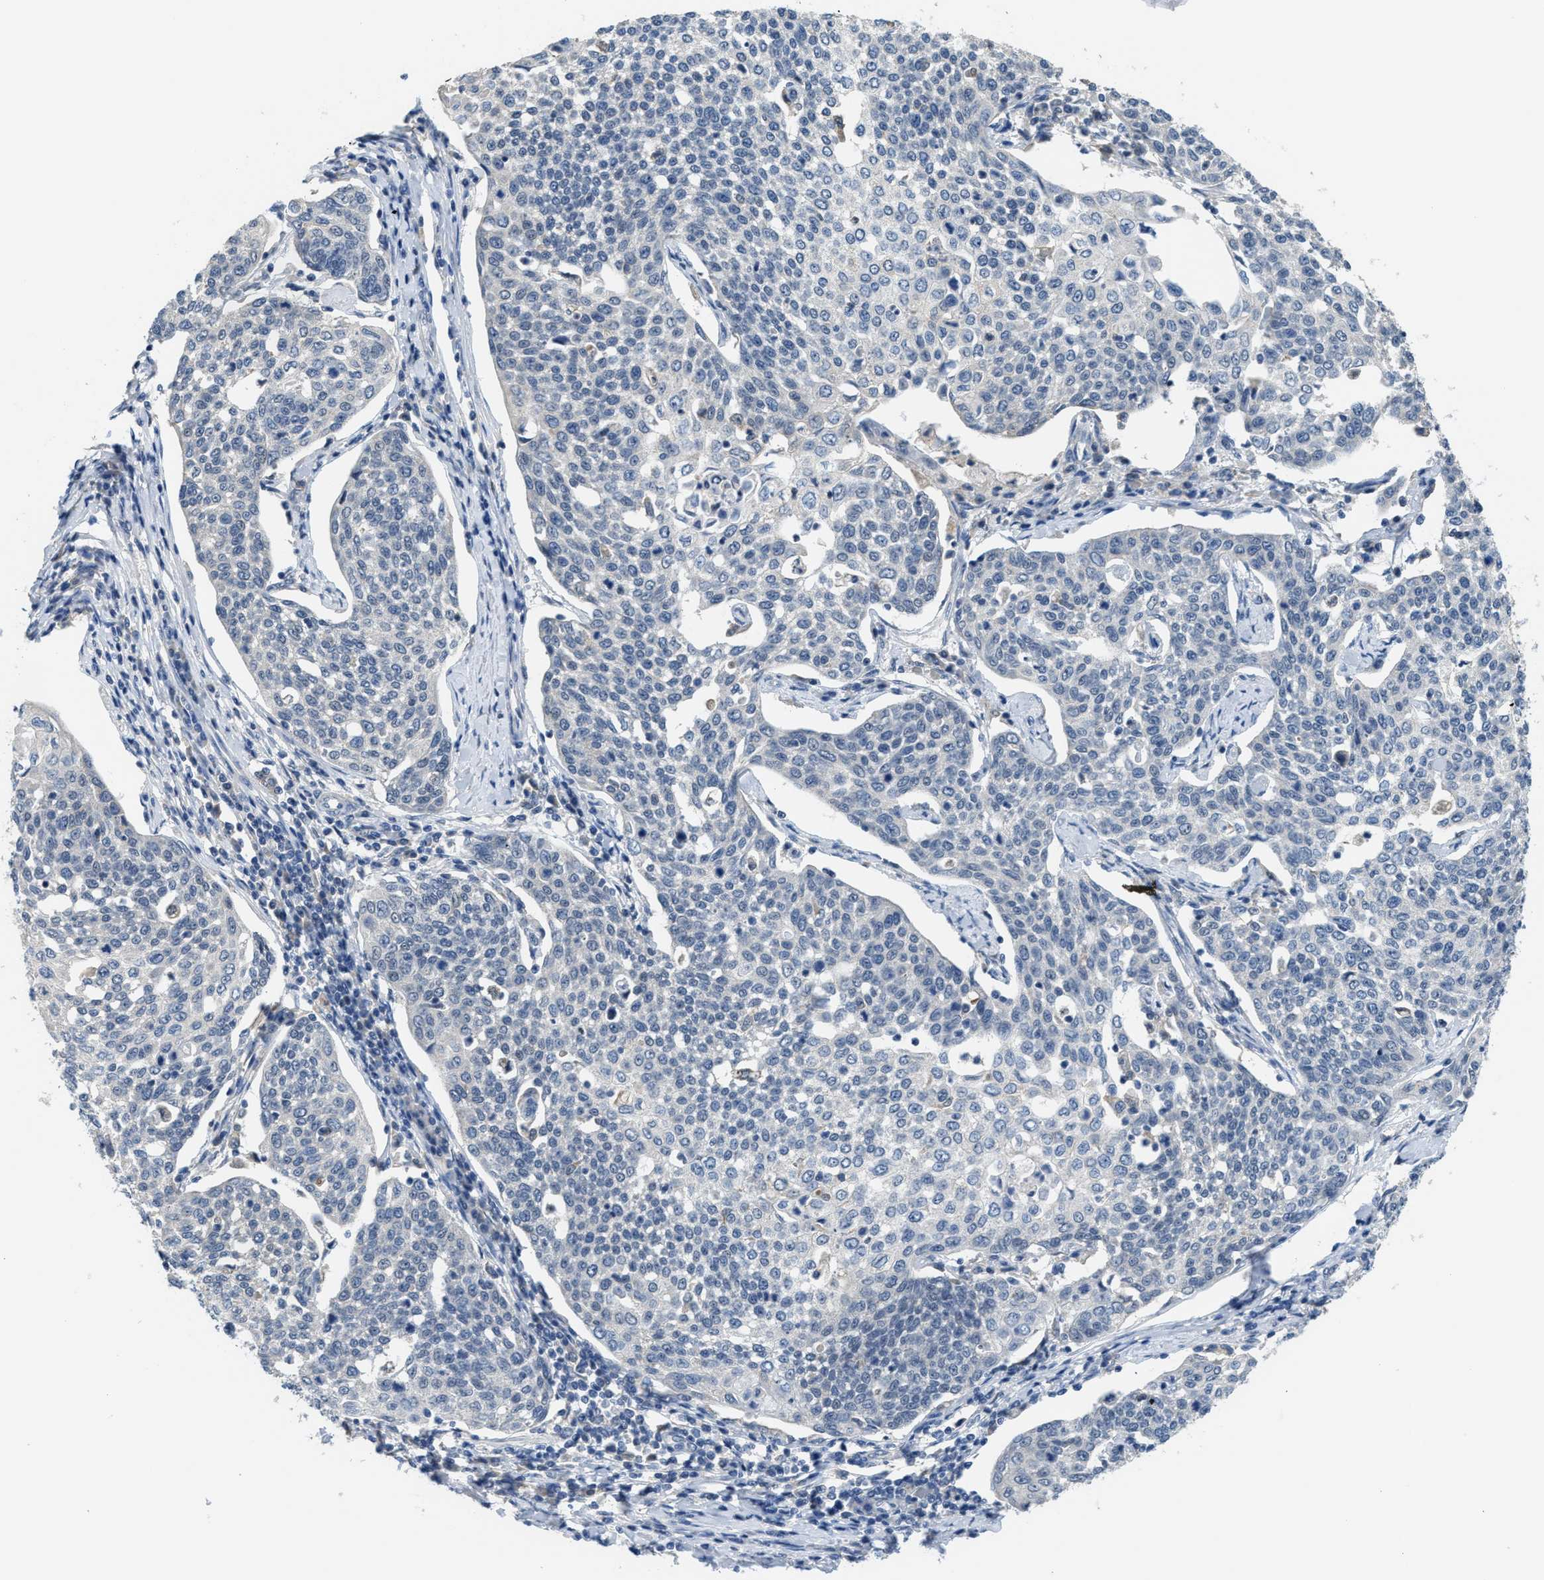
{"staining": {"intensity": "negative", "quantity": "none", "location": "none"}, "tissue": "cervical cancer", "cell_type": "Tumor cells", "image_type": "cancer", "snomed": [{"axis": "morphology", "description": "Squamous cell carcinoma, NOS"}, {"axis": "topography", "description": "Cervix"}], "caption": "A high-resolution micrograph shows immunohistochemistry staining of cervical cancer (squamous cell carcinoma), which demonstrates no significant expression in tumor cells.", "gene": "ZNF783", "patient": {"sex": "female", "age": 34}}